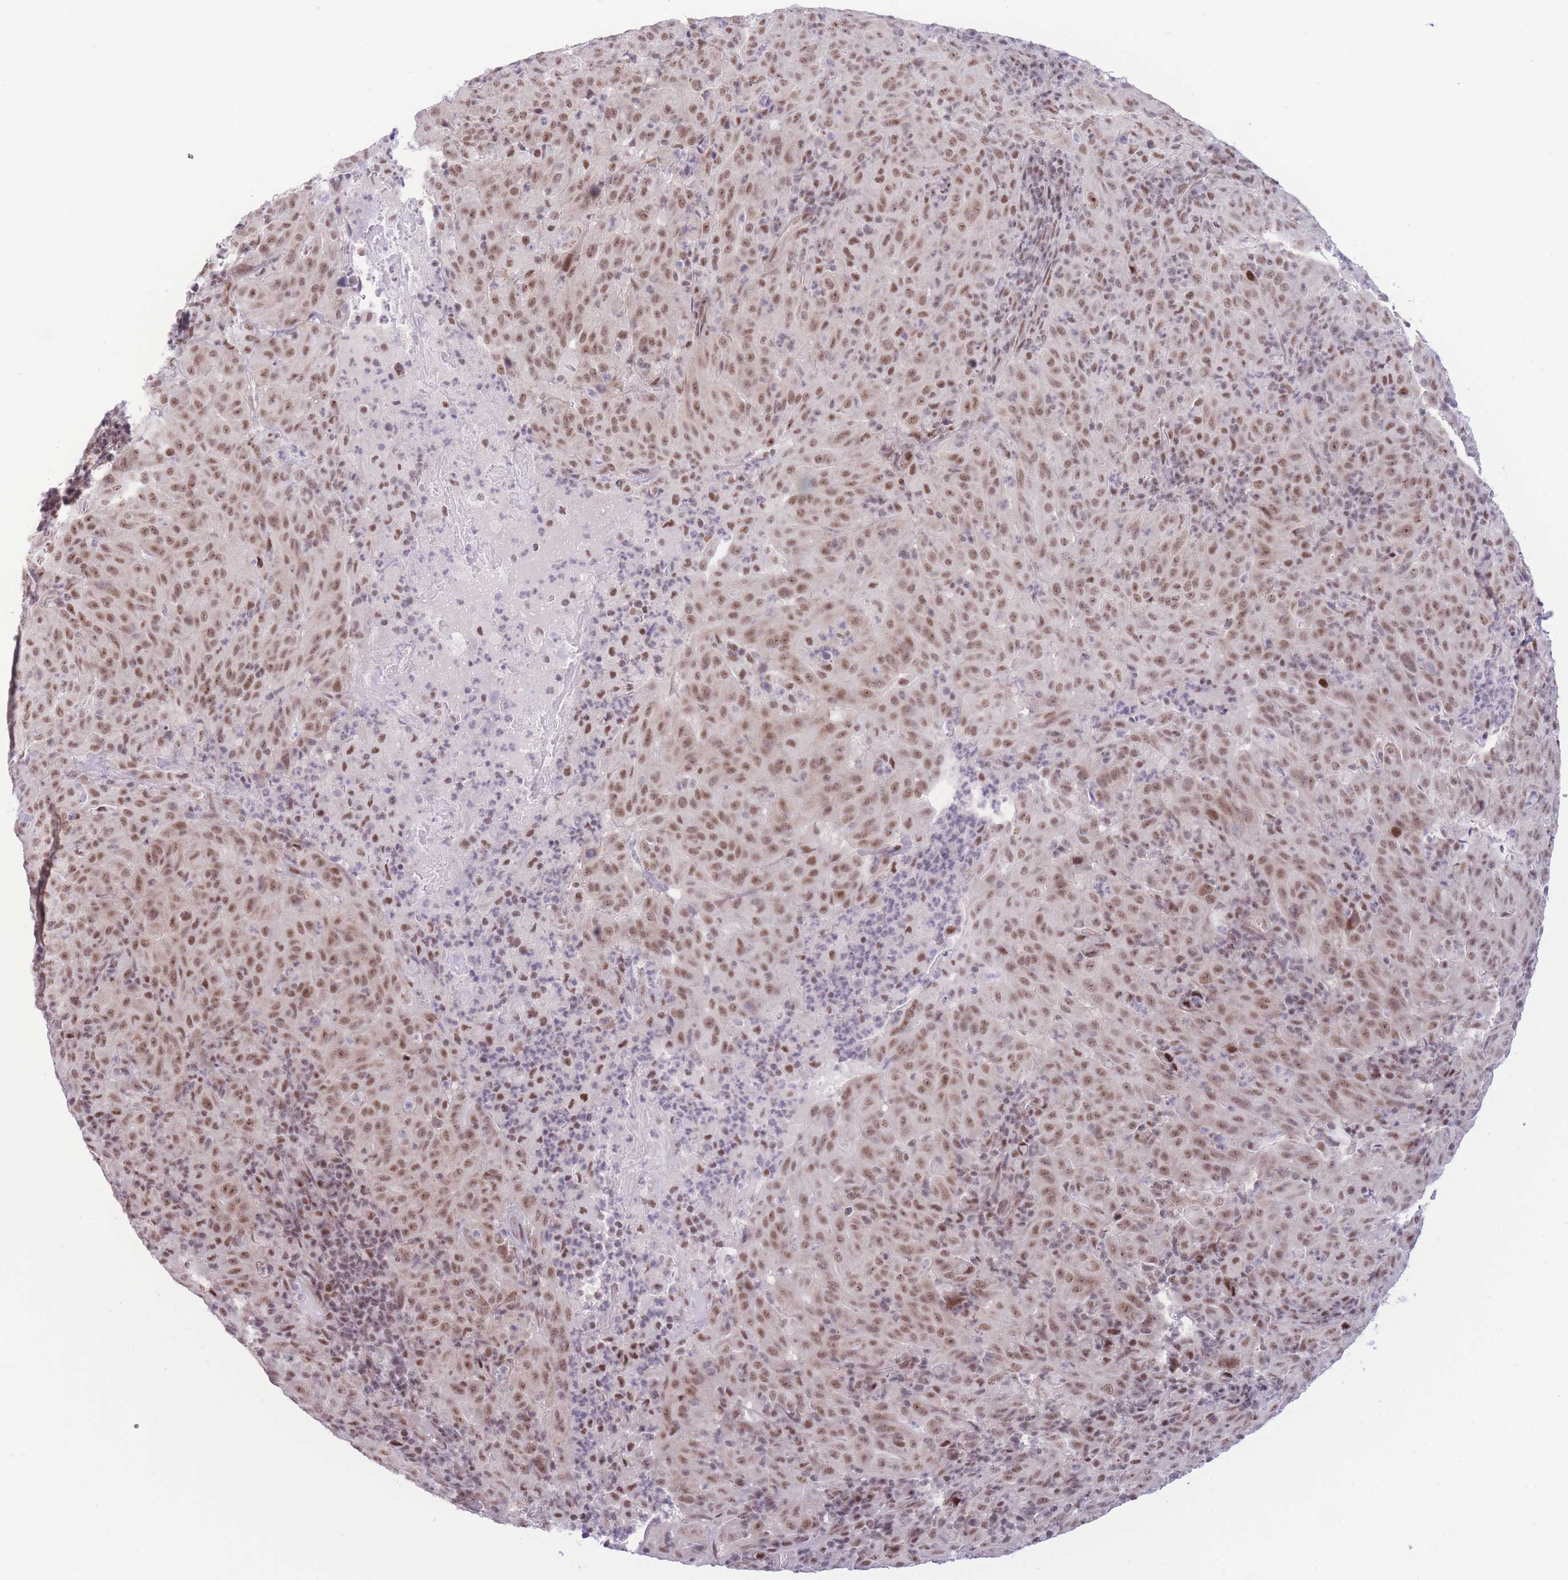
{"staining": {"intensity": "moderate", "quantity": ">75%", "location": "nuclear"}, "tissue": "pancreatic cancer", "cell_type": "Tumor cells", "image_type": "cancer", "snomed": [{"axis": "morphology", "description": "Adenocarcinoma, NOS"}, {"axis": "topography", "description": "Pancreas"}], "caption": "Moderate nuclear staining for a protein is appreciated in approximately >75% of tumor cells of pancreatic cancer (adenocarcinoma) using immunohistochemistry (IHC).", "gene": "PCIF1", "patient": {"sex": "male", "age": 63}}